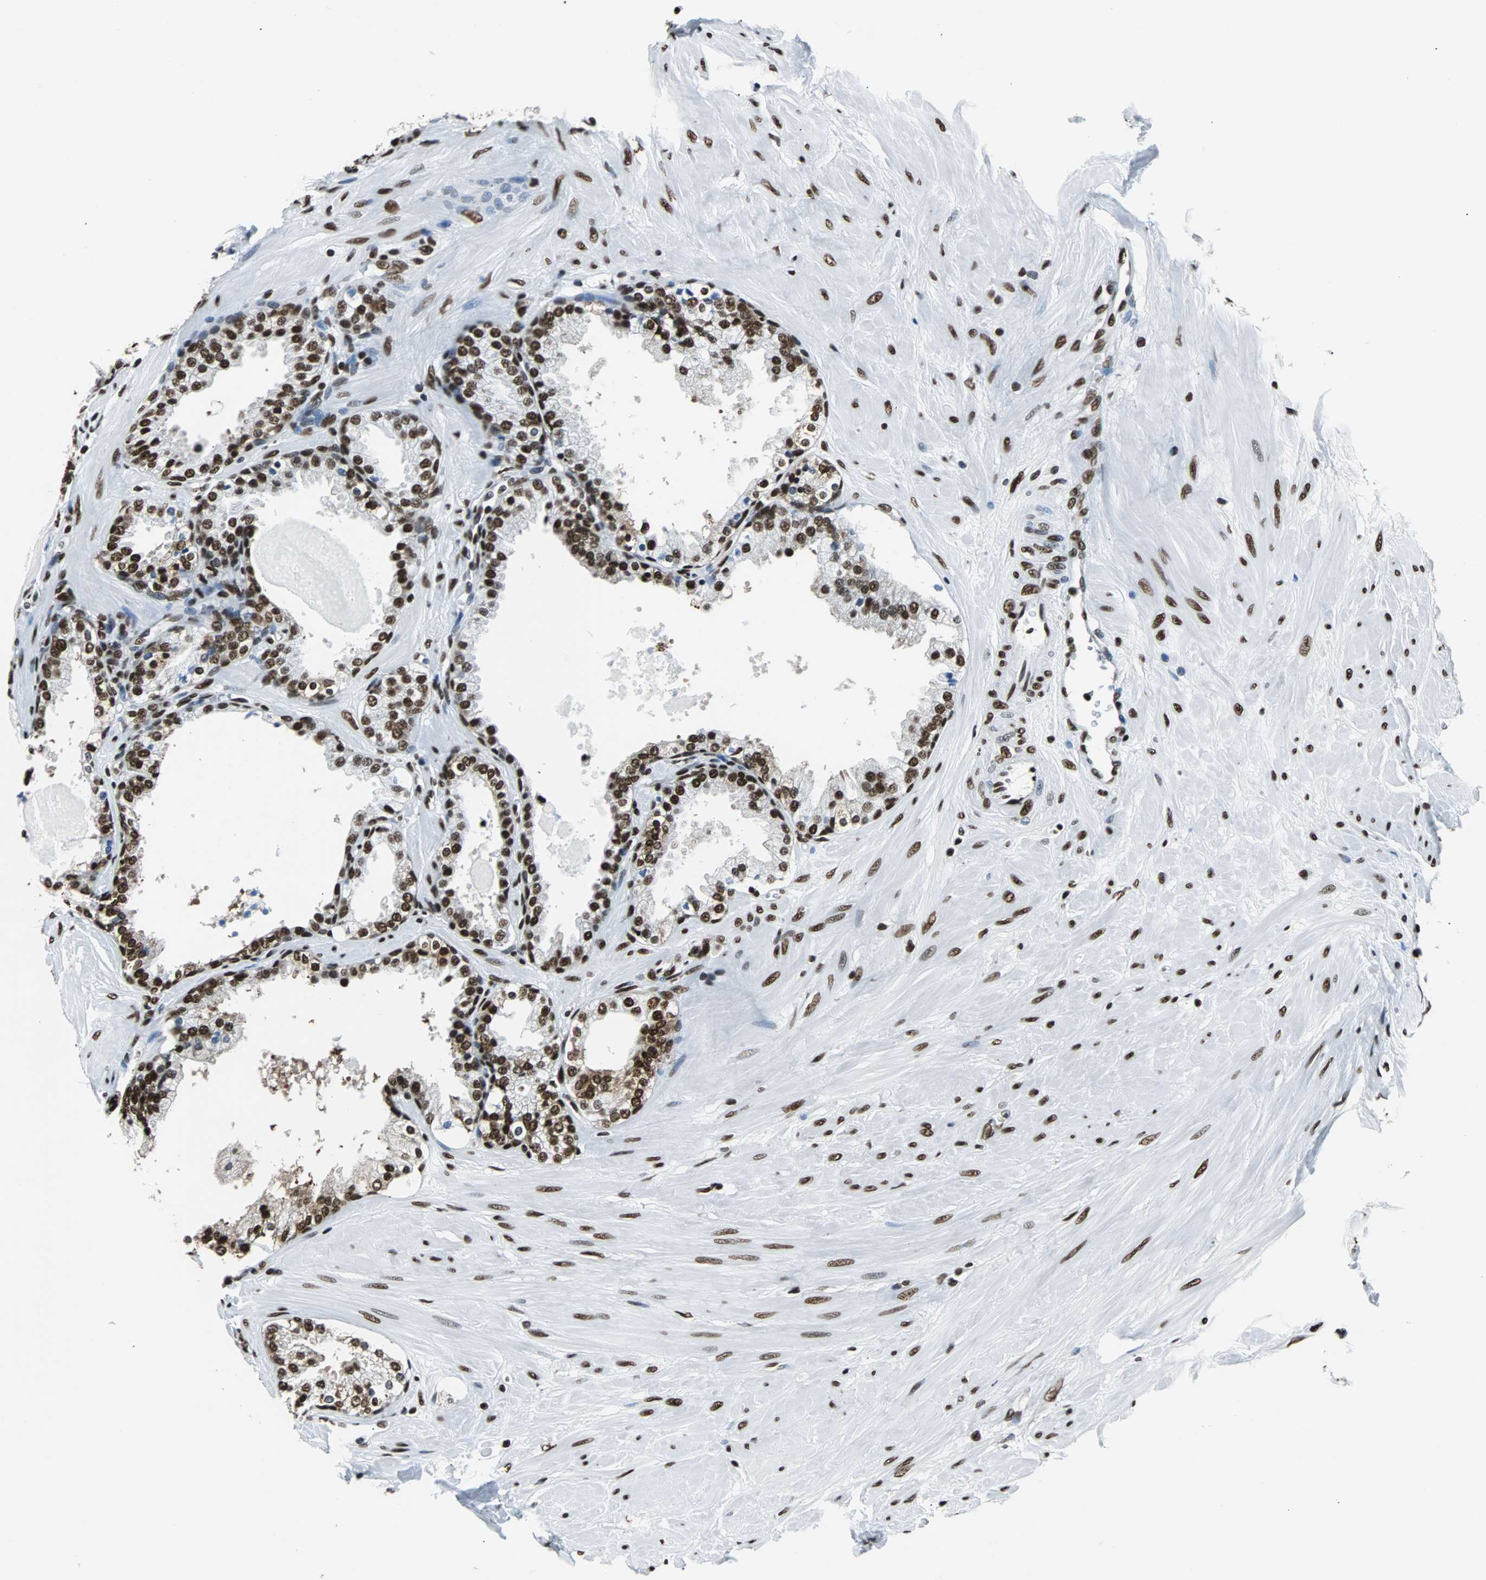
{"staining": {"intensity": "strong", "quantity": ">75%", "location": "nuclear"}, "tissue": "prostate", "cell_type": "Glandular cells", "image_type": "normal", "snomed": [{"axis": "morphology", "description": "Normal tissue, NOS"}, {"axis": "topography", "description": "Prostate"}], "caption": "An immunohistochemistry image of normal tissue is shown. Protein staining in brown highlights strong nuclear positivity in prostate within glandular cells.", "gene": "FUBP1", "patient": {"sex": "male", "age": 51}}